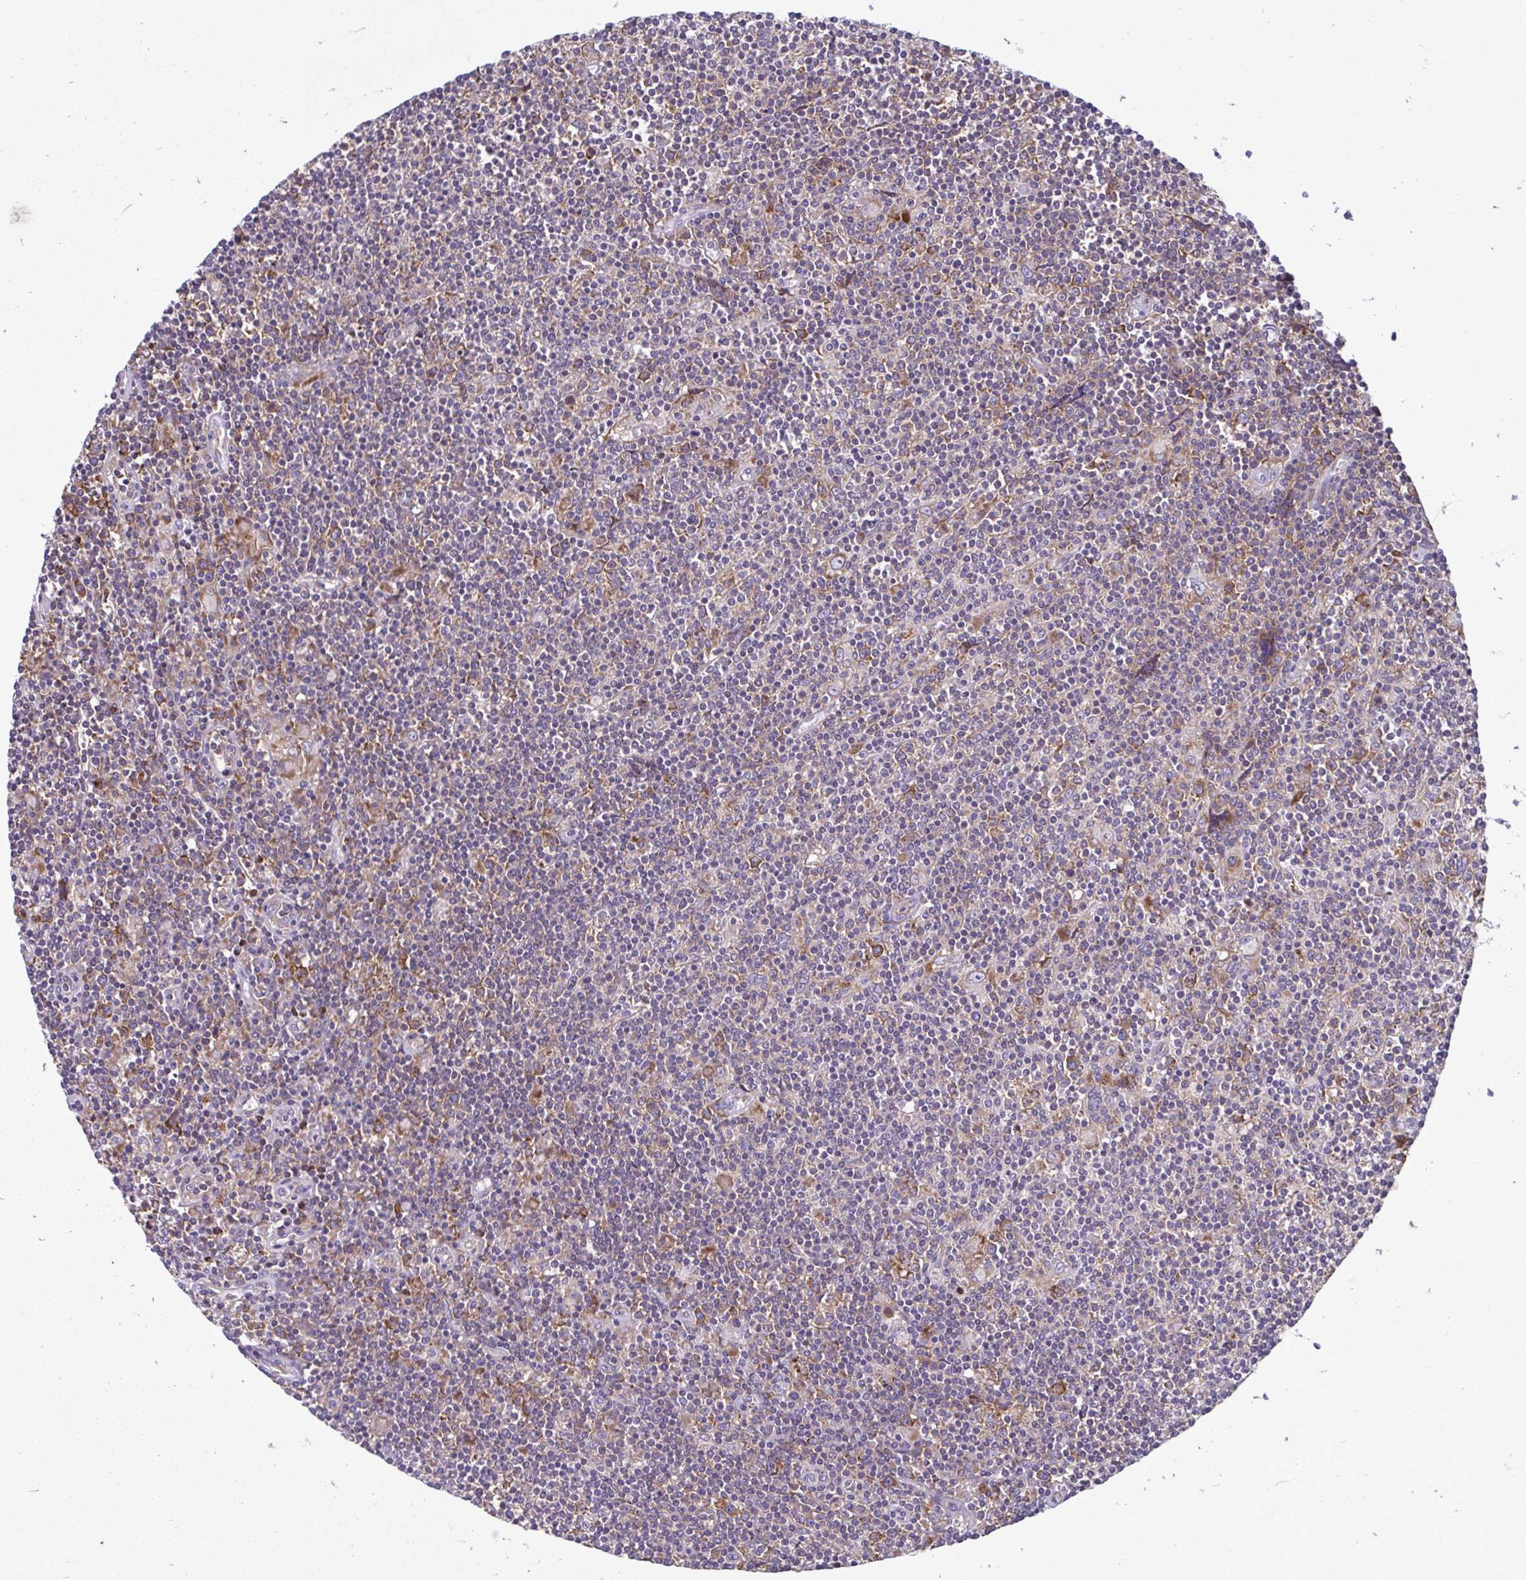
{"staining": {"intensity": "moderate", "quantity": "<25%", "location": "cytoplasmic/membranous"}, "tissue": "lymphoma", "cell_type": "Tumor cells", "image_type": "cancer", "snomed": [{"axis": "morphology", "description": "Hodgkin's disease, NOS"}, {"axis": "topography", "description": "Lymph node"}], "caption": "IHC of lymphoma exhibits low levels of moderate cytoplasmic/membranous staining in approximately <25% of tumor cells. The protein is shown in brown color, while the nuclei are stained blue.", "gene": "RPS16", "patient": {"sex": "male", "age": 40}}